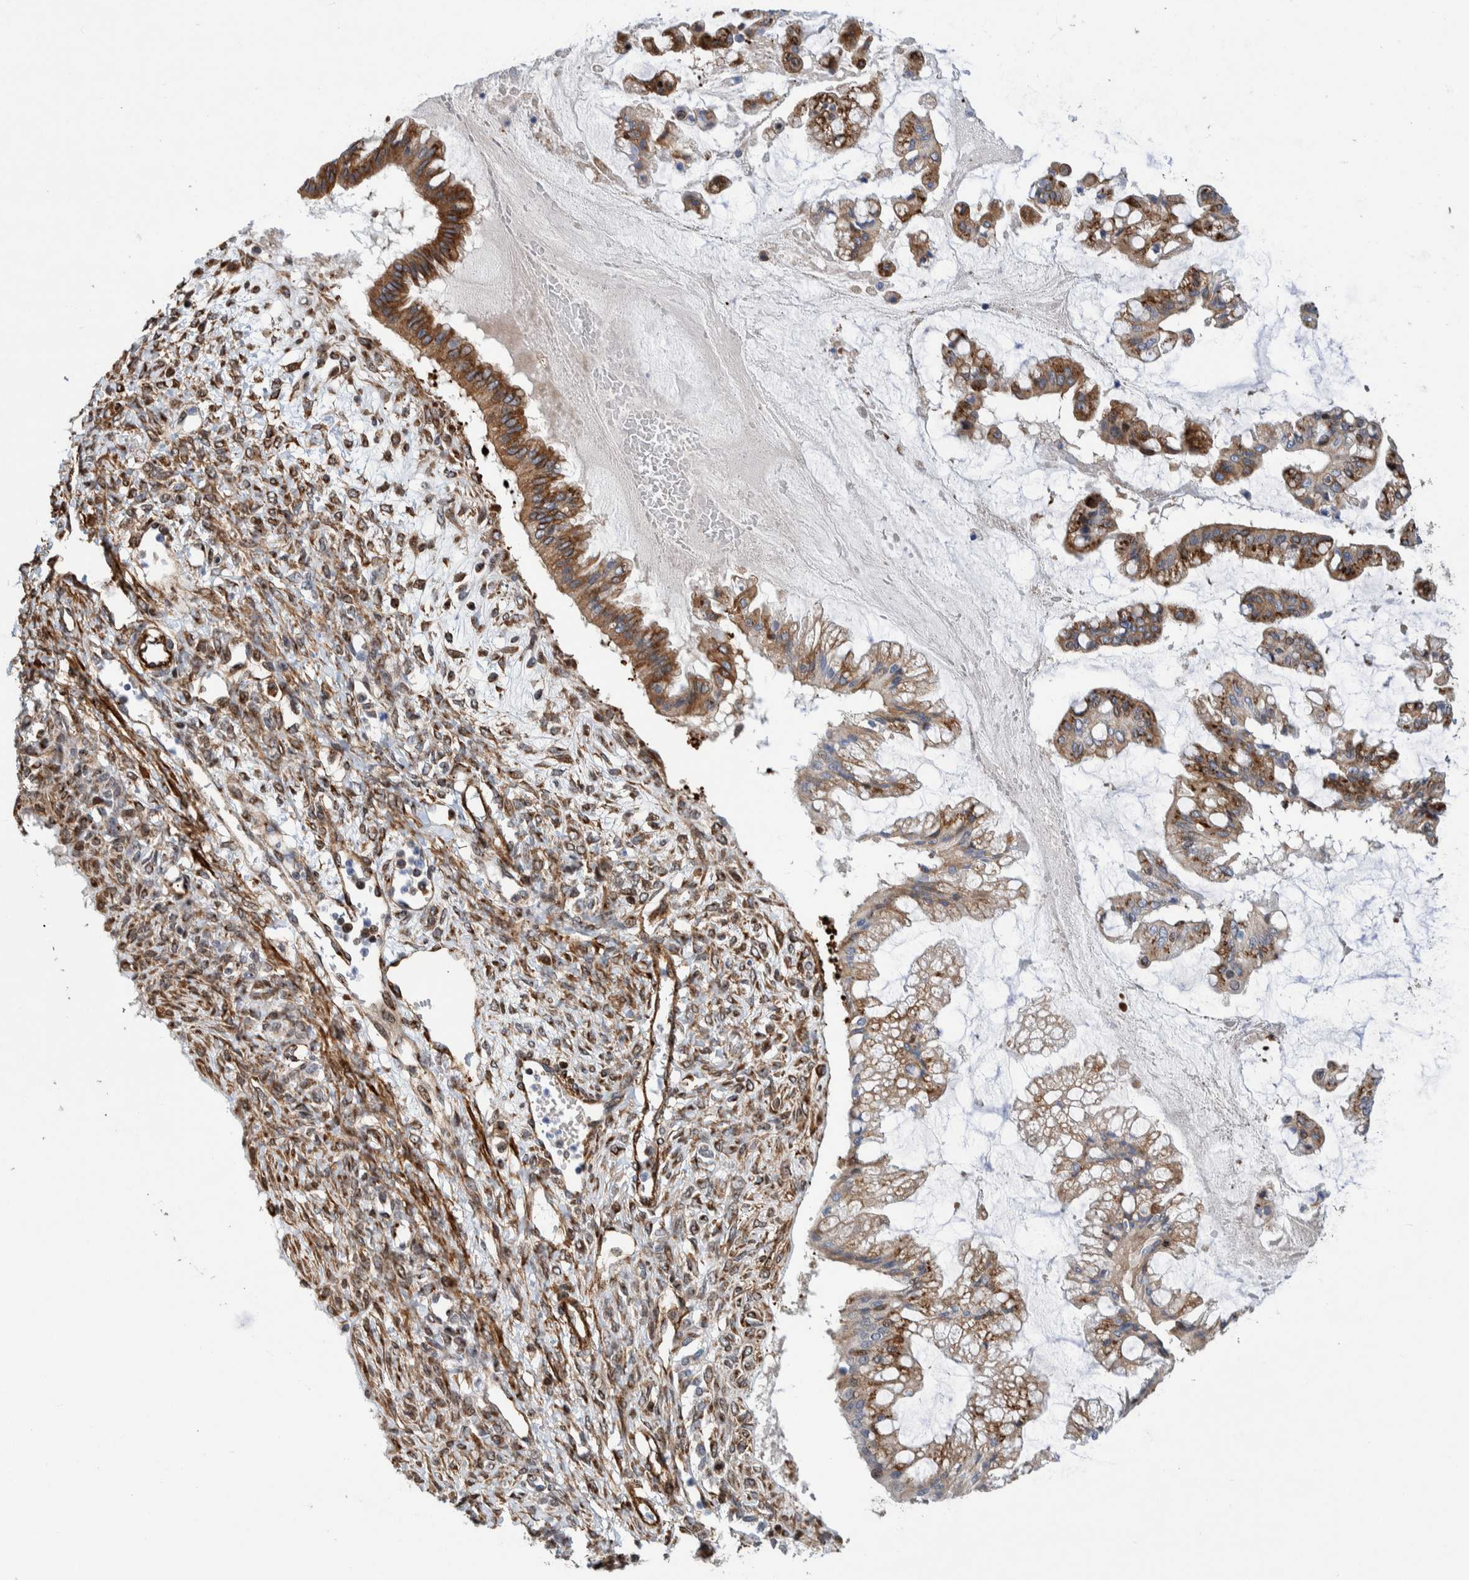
{"staining": {"intensity": "moderate", "quantity": ">75%", "location": "cytoplasmic/membranous,nuclear"}, "tissue": "ovarian cancer", "cell_type": "Tumor cells", "image_type": "cancer", "snomed": [{"axis": "morphology", "description": "Cystadenocarcinoma, mucinous, NOS"}, {"axis": "topography", "description": "Ovary"}], "caption": "Mucinous cystadenocarcinoma (ovarian) stained with IHC reveals moderate cytoplasmic/membranous and nuclear staining in approximately >75% of tumor cells.", "gene": "CCDC57", "patient": {"sex": "female", "age": 73}}